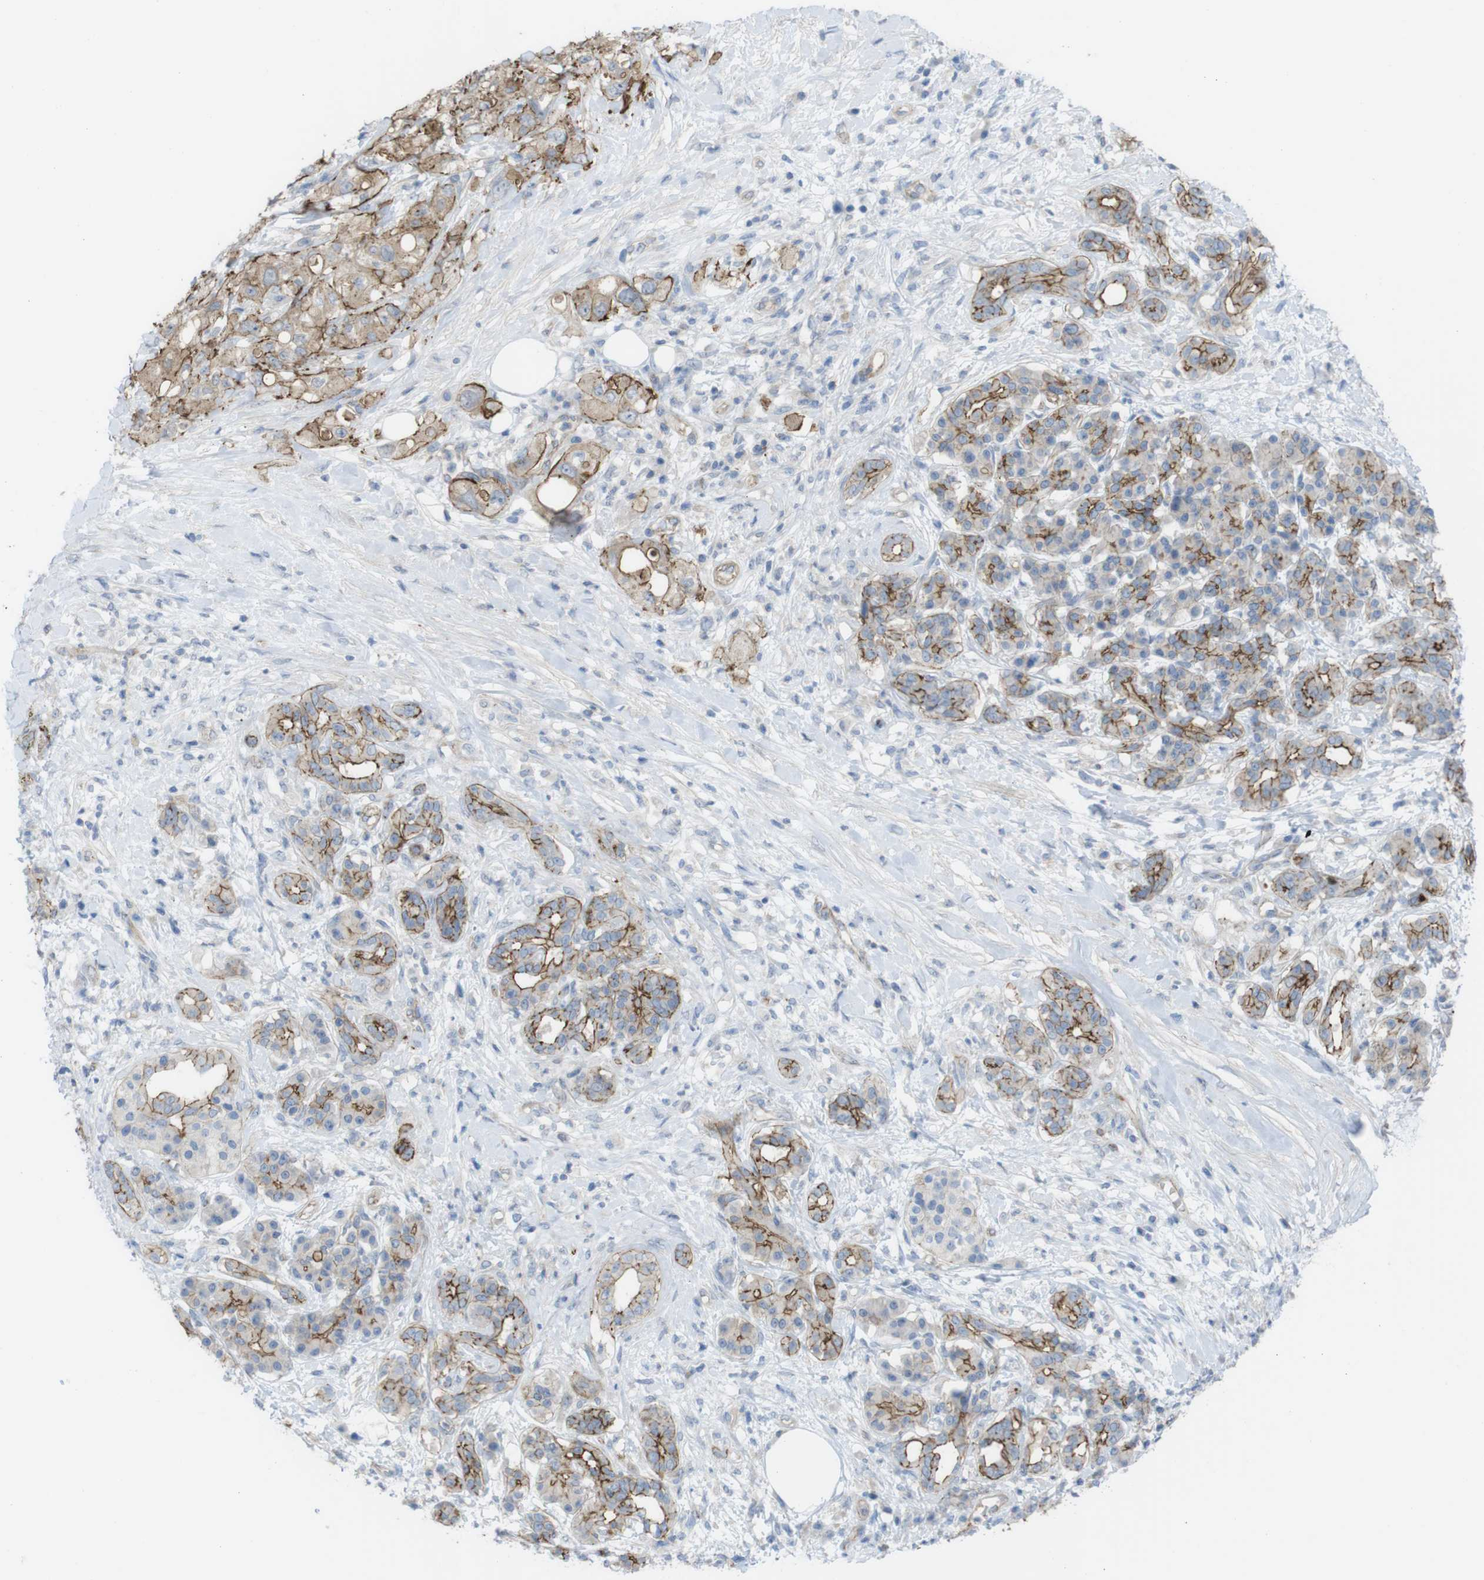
{"staining": {"intensity": "moderate", "quantity": "25%-75%", "location": "cytoplasmic/membranous"}, "tissue": "pancreatic cancer", "cell_type": "Tumor cells", "image_type": "cancer", "snomed": [{"axis": "morphology", "description": "Adenocarcinoma, NOS"}, {"axis": "topography", "description": "Pancreas"}], "caption": "This is an image of immunohistochemistry (IHC) staining of adenocarcinoma (pancreatic), which shows moderate expression in the cytoplasmic/membranous of tumor cells.", "gene": "PREX2", "patient": {"sex": "female", "age": 56}}